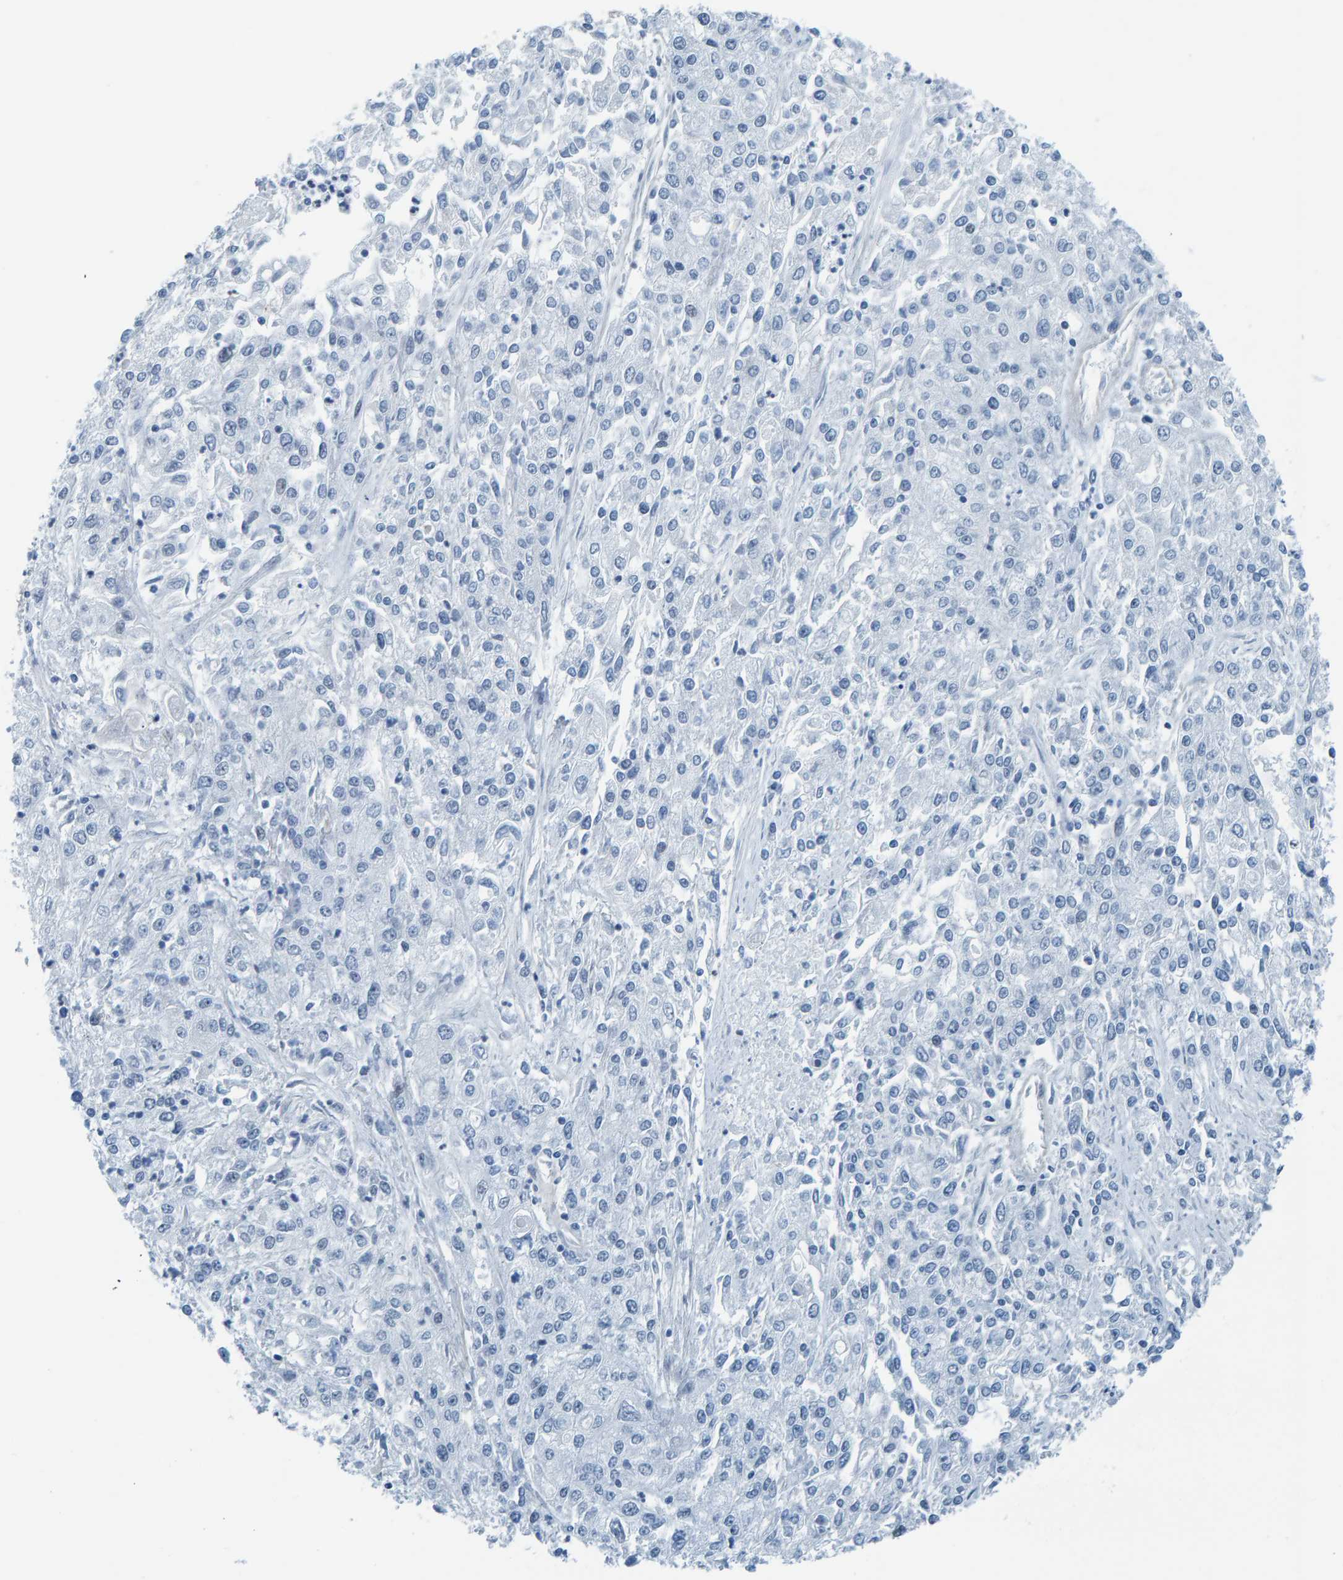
{"staining": {"intensity": "negative", "quantity": "none", "location": "none"}, "tissue": "endometrial cancer", "cell_type": "Tumor cells", "image_type": "cancer", "snomed": [{"axis": "morphology", "description": "Adenocarcinoma, NOS"}, {"axis": "topography", "description": "Endometrium"}], "caption": "An immunohistochemistry (IHC) micrograph of endometrial cancer (adenocarcinoma) is shown. There is no staining in tumor cells of endometrial cancer (adenocarcinoma).", "gene": "CNP", "patient": {"sex": "female", "age": 49}}